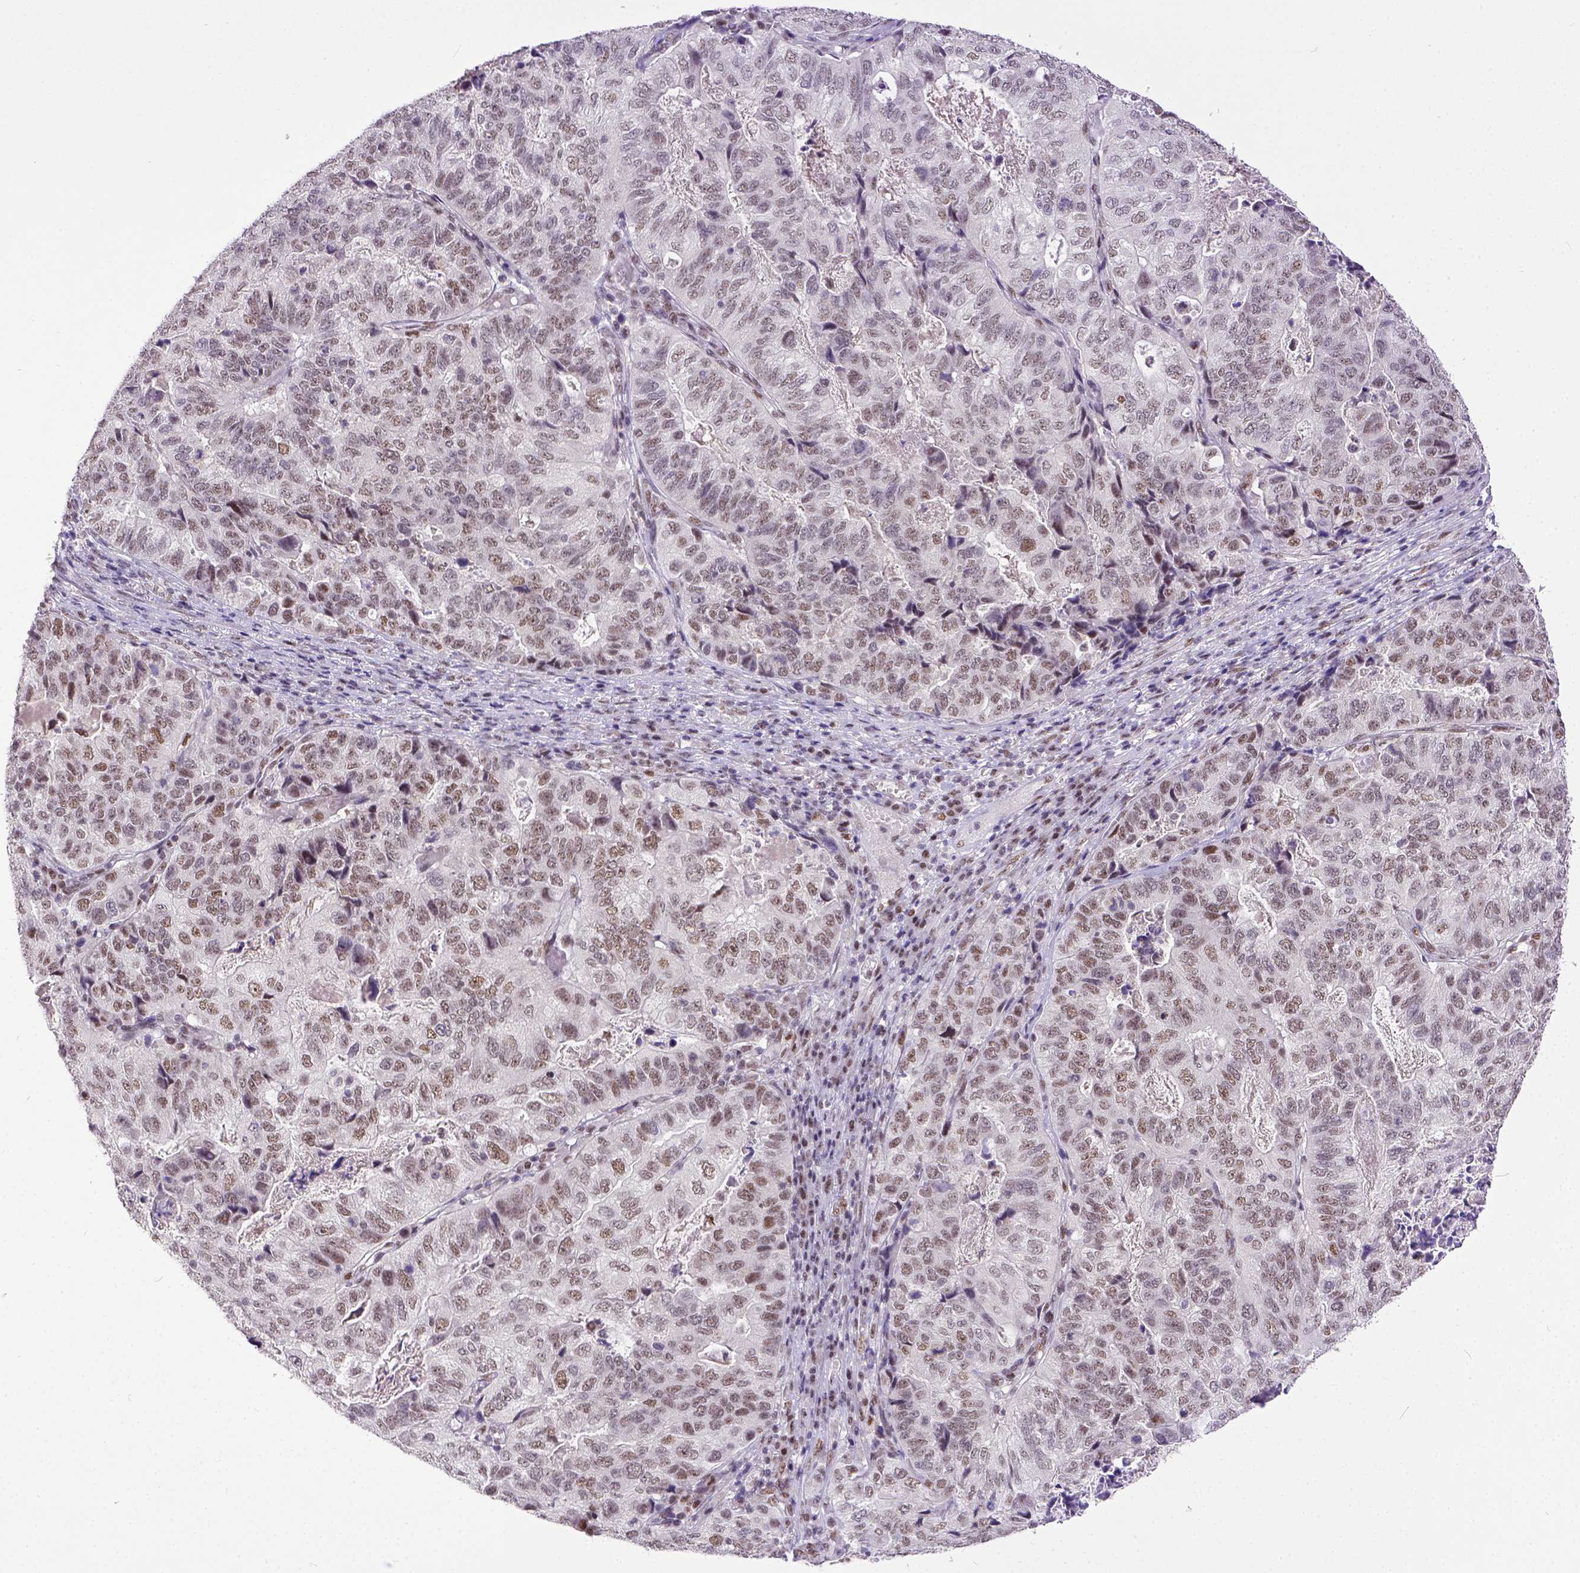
{"staining": {"intensity": "weak", "quantity": ">75%", "location": "nuclear"}, "tissue": "stomach cancer", "cell_type": "Tumor cells", "image_type": "cancer", "snomed": [{"axis": "morphology", "description": "Adenocarcinoma, NOS"}, {"axis": "topography", "description": "Stomach, upper"}], "caption": "Human stomach cancer stained with a protein marker shows weak staining in tumor cells.", "gene": "ERCC1", "patient": {"sex": "female", "age": 67}}